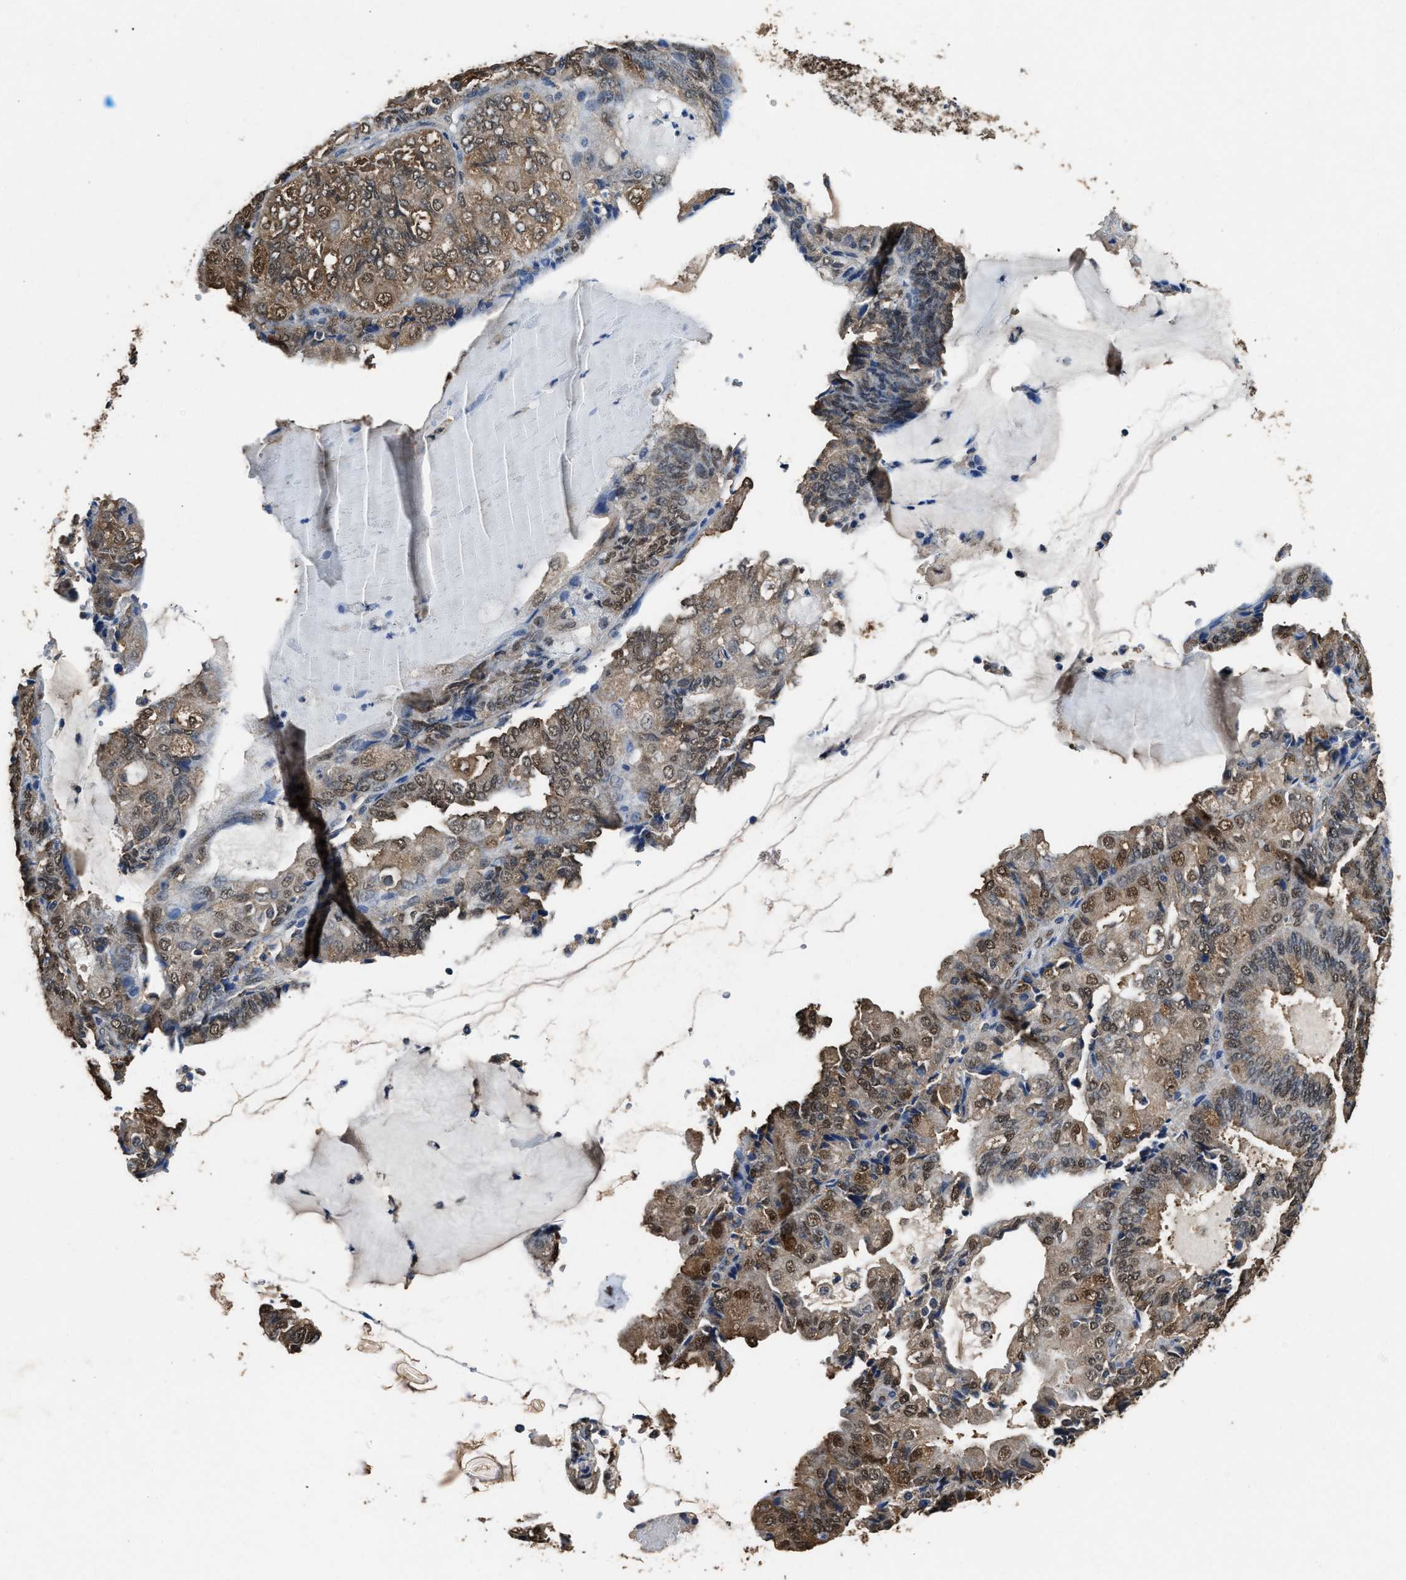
{"staining": {"intensity": "moderate", "quantity": ">75%", "location": "cytoplasmic/membranous,nuclear"}, "tissue": "endometrial cancer", "cell_type": "Tumor cells", "image_type": "cancer", "snomed": [{"axis": "morphology", "description": "Adenocarcinoma, NOS"}, {"axis": "topography", "description": "Endometrium"}], "caption": "Immunohistochemical staining of adenocarcinoma (endometrial) displays moderate cytoplasmic/membranous and nuclear protein staining in about >75% of tumor cells. (DAB (3,3'-diaminobenzidine) = brown stain, brightfield microscopy at high magnification).", "gene": "YWHAE", "patient": {"sex": "female", "age": 81}}